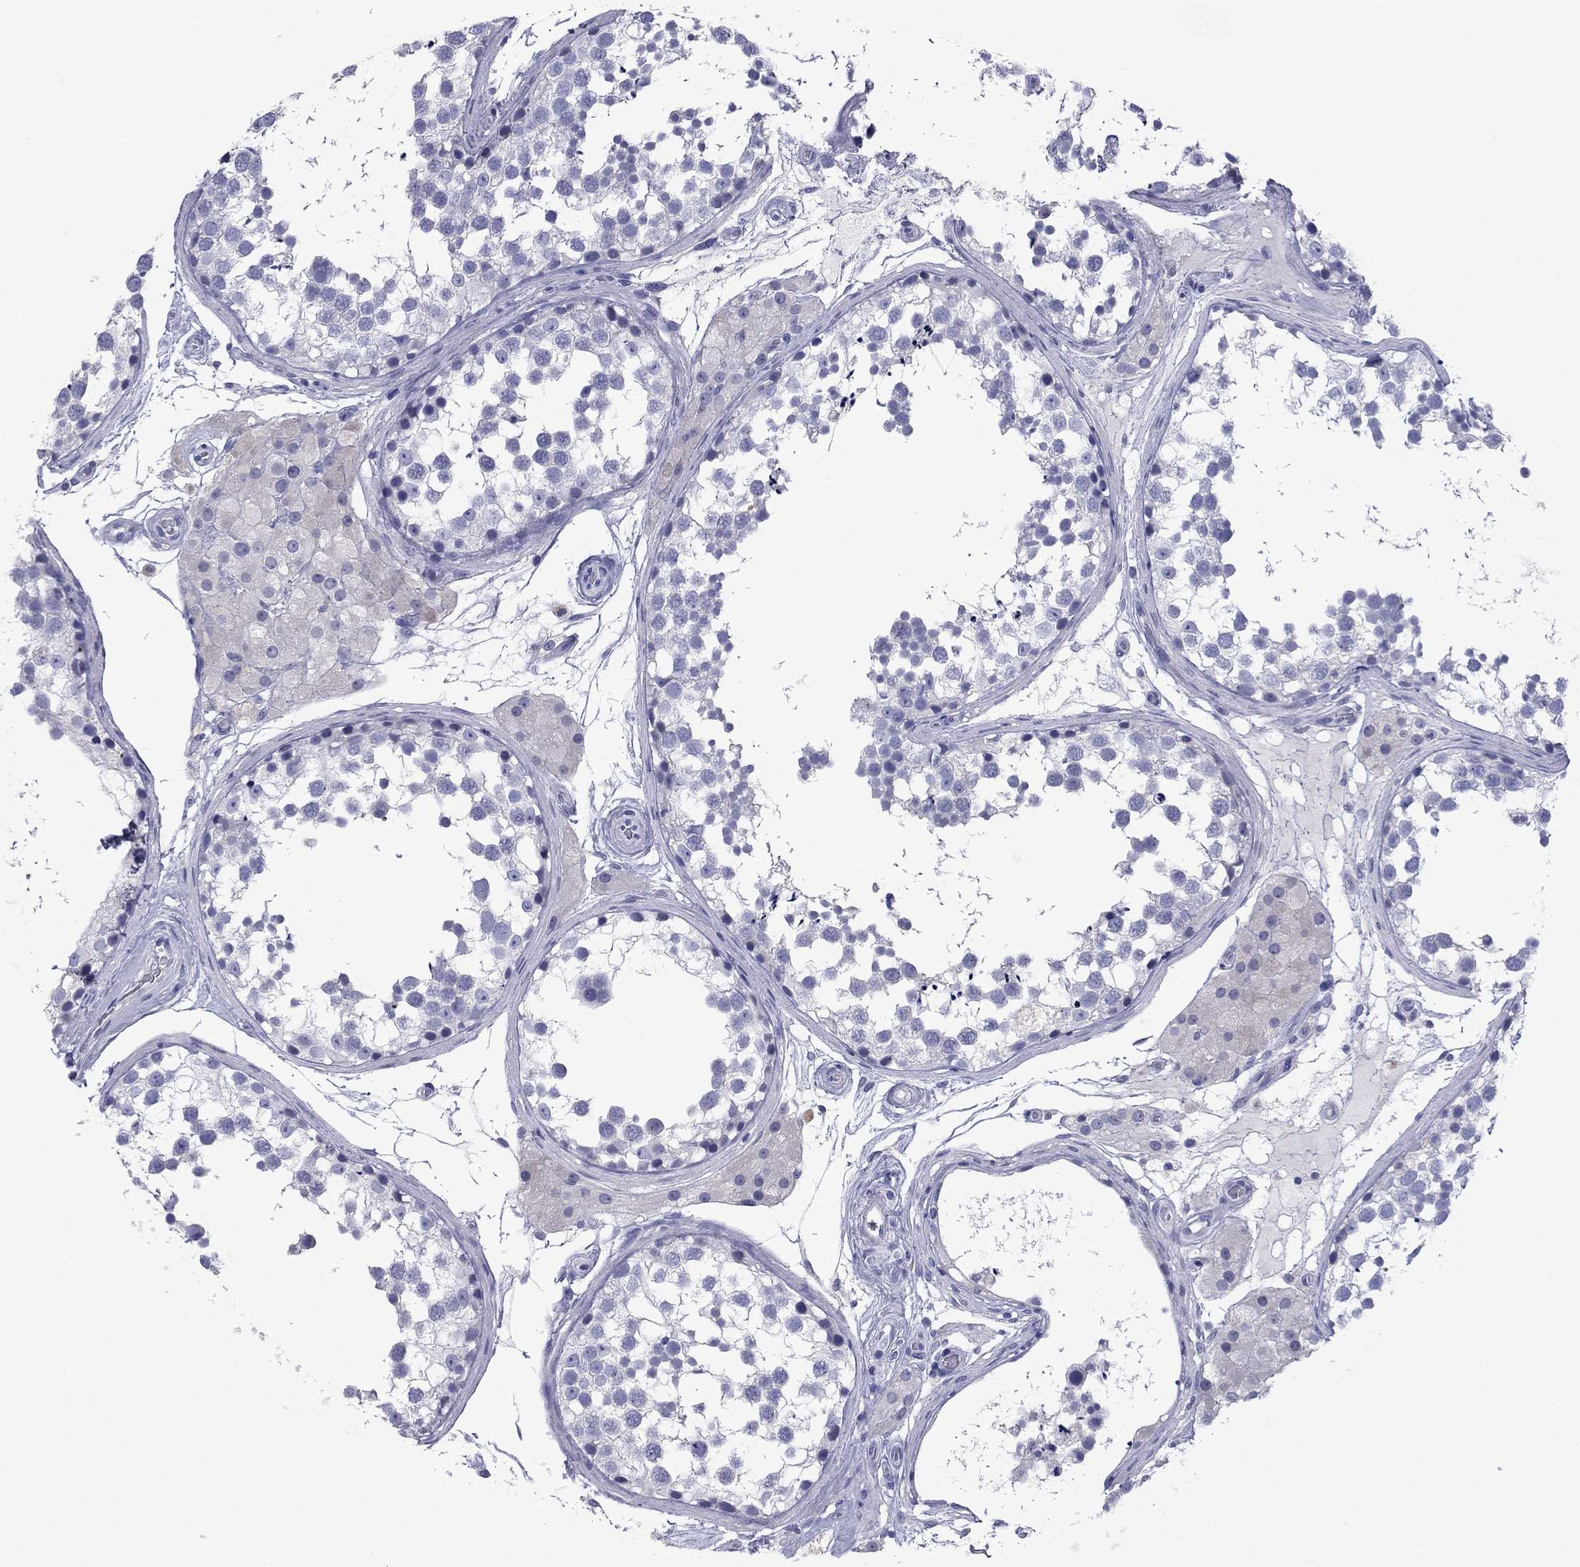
{"staining": {"intensity": "negative", "quantity": "none", "location": "none"}, "tissue": "testis", "cell_type": "Cells in seminiferous ducts", "image_type": "normal", "snomed": [{"axis": "morphology", "description": "Normal tissue, NOS"}, {"axis": "morphology", "description": "Seminoma, NOS"}, {"axis": "topography", "description": "Testis"}], "caption": "An IHC photomicrograph of unremarkable testis is shown. There is no staining in cells in seminiferous ducts of testis. (DAB (3,3'-diaminobenzidine) immunohistochemistry (IHC) visualized using brightfield microscopy, high magnification).", "gene": "TMPRSS11A", "patient": {"sex": "male", "age": 65}}